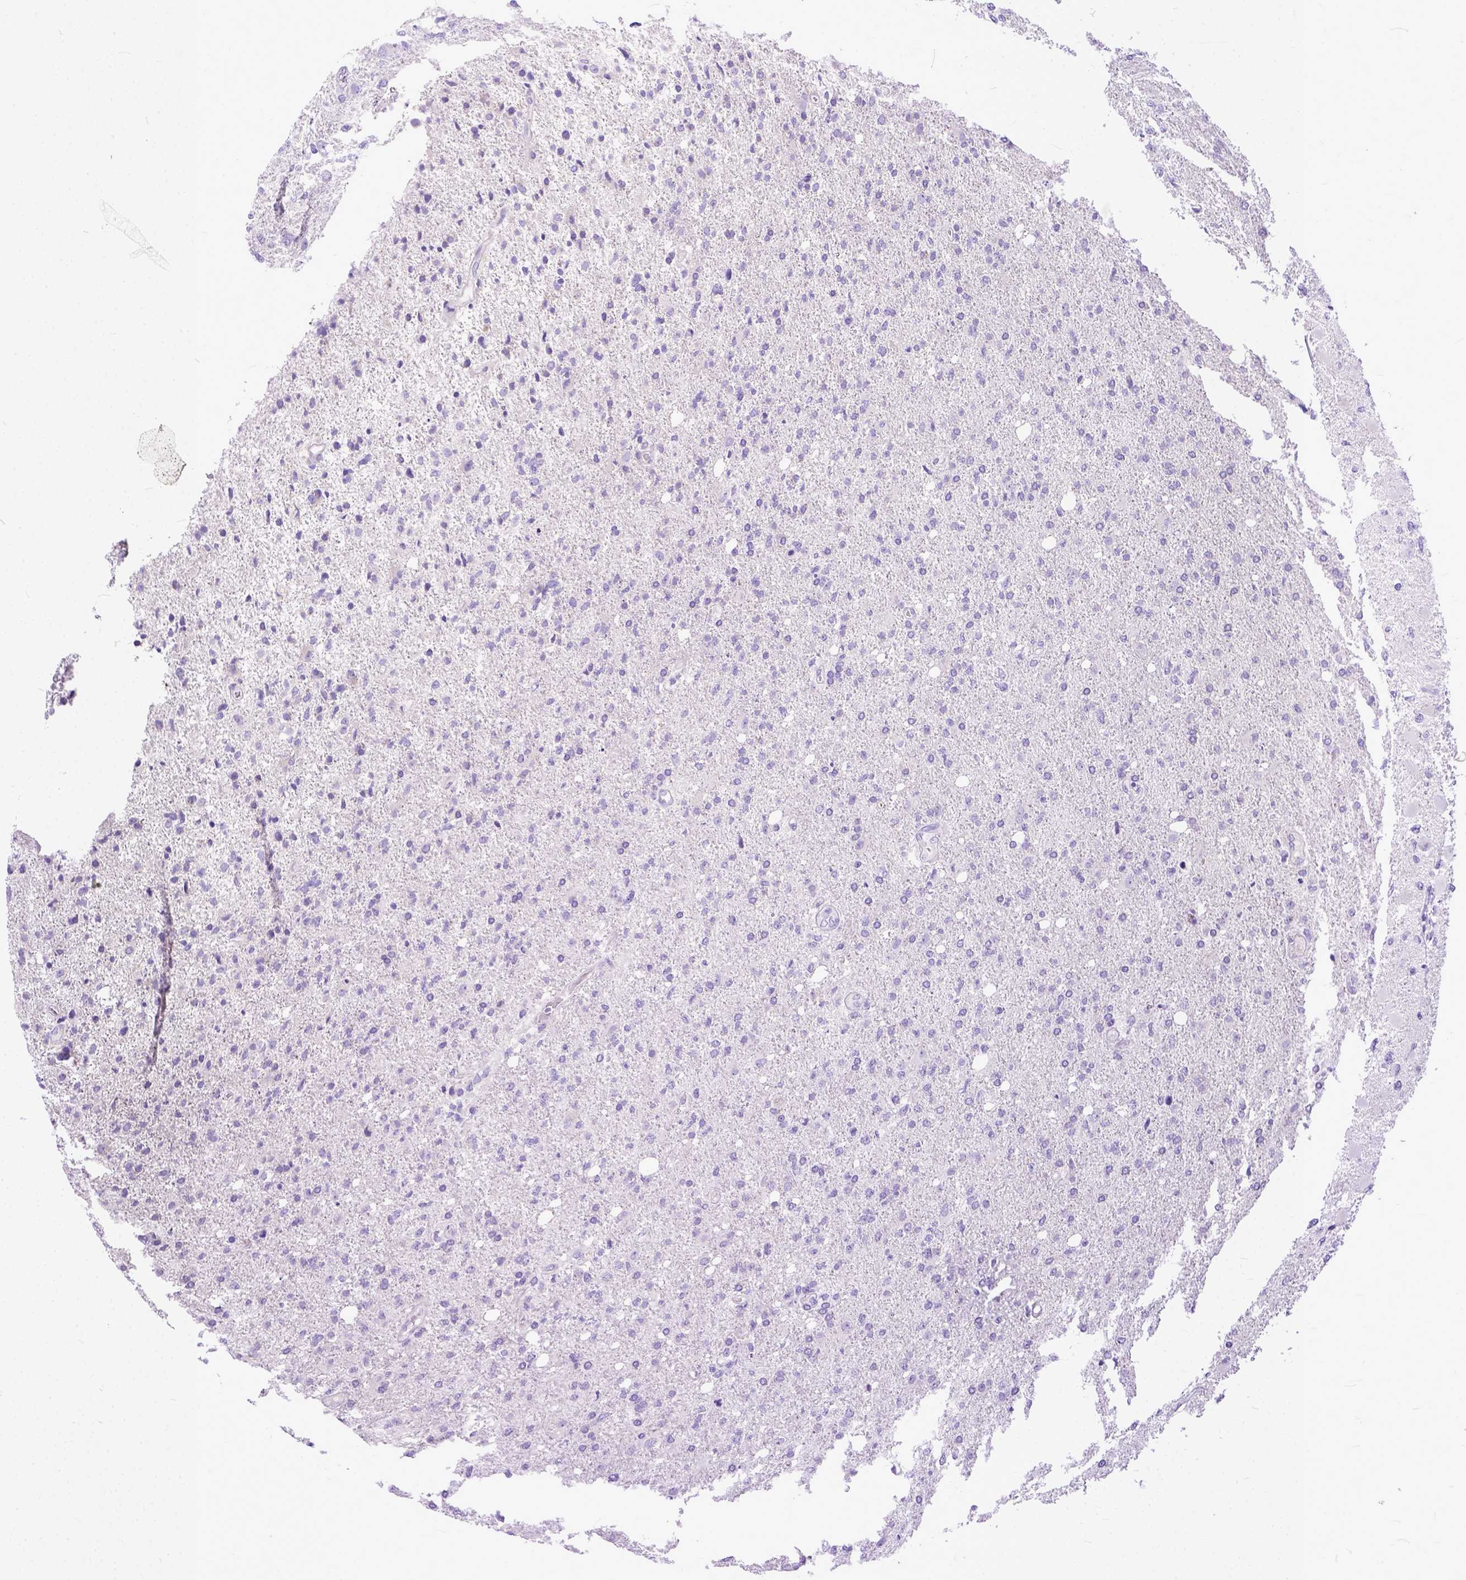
{"staining": {"intensity": "negative", "quantity": "none", "location": "none"}, "tissue": "glioma", "cell_type": "Tumor cells", "image_type": "cancer", "snomed": [{"axis": "morphology", "description": "Glioma, malignant, High grade"}, {"axis": "topography", "description": "Cerebral cortex"}], "caption": "An immunohistochemistry micrograph of glioma is shown. There is no staining in tumor cells of glioma.", "gene": "PPL", "patient": {"sex": "male", "age": 70}}